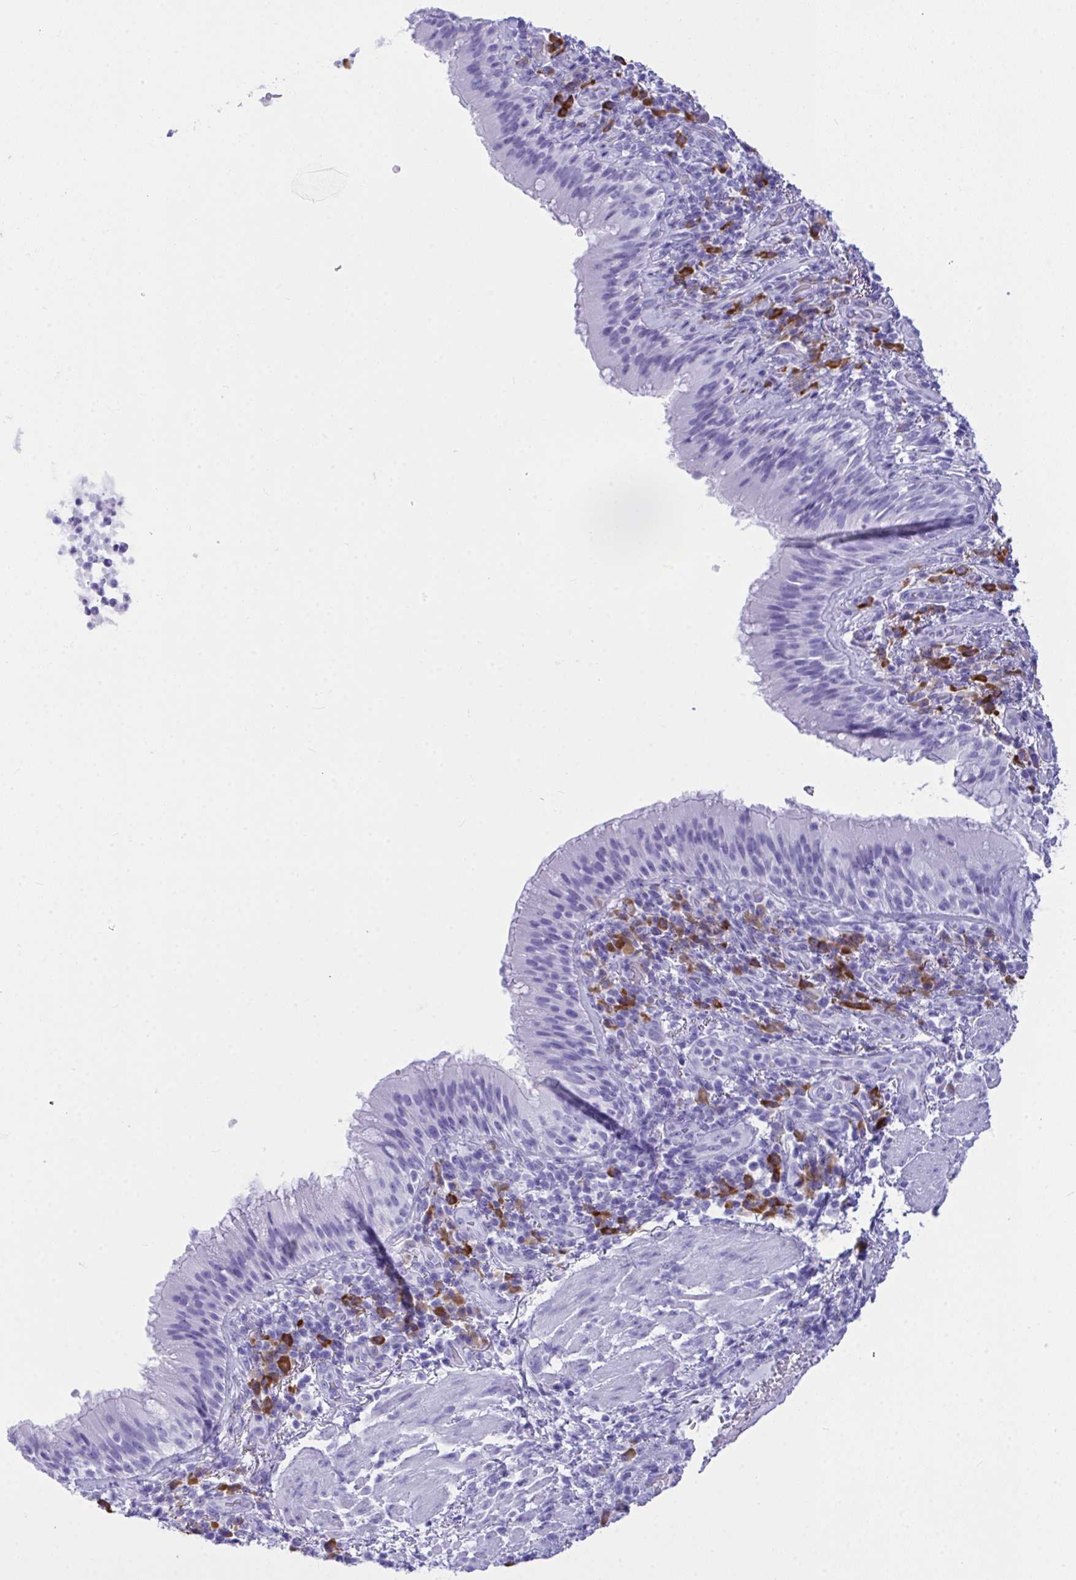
{"staining": {"intensity": "negative", "quantity": "none", "location": "none"}, "tissue": "bronchus", "cell_type": "Respiratory epithelial cells", "image_type": "normal", "snomed": [{"axis": "morphology", "description": "Normal tissue, NOS"}, {"axis": "topography", "description": "Cartilage tissue"}, {"axis": "topography", "description": "Bronchus"}], "caption": "Photomicrograph shows no protein expression in respiratory epithelial cells of normal bronchus.", "gene": "BEST4", "patient": {"sex": "male", "age": 56}}